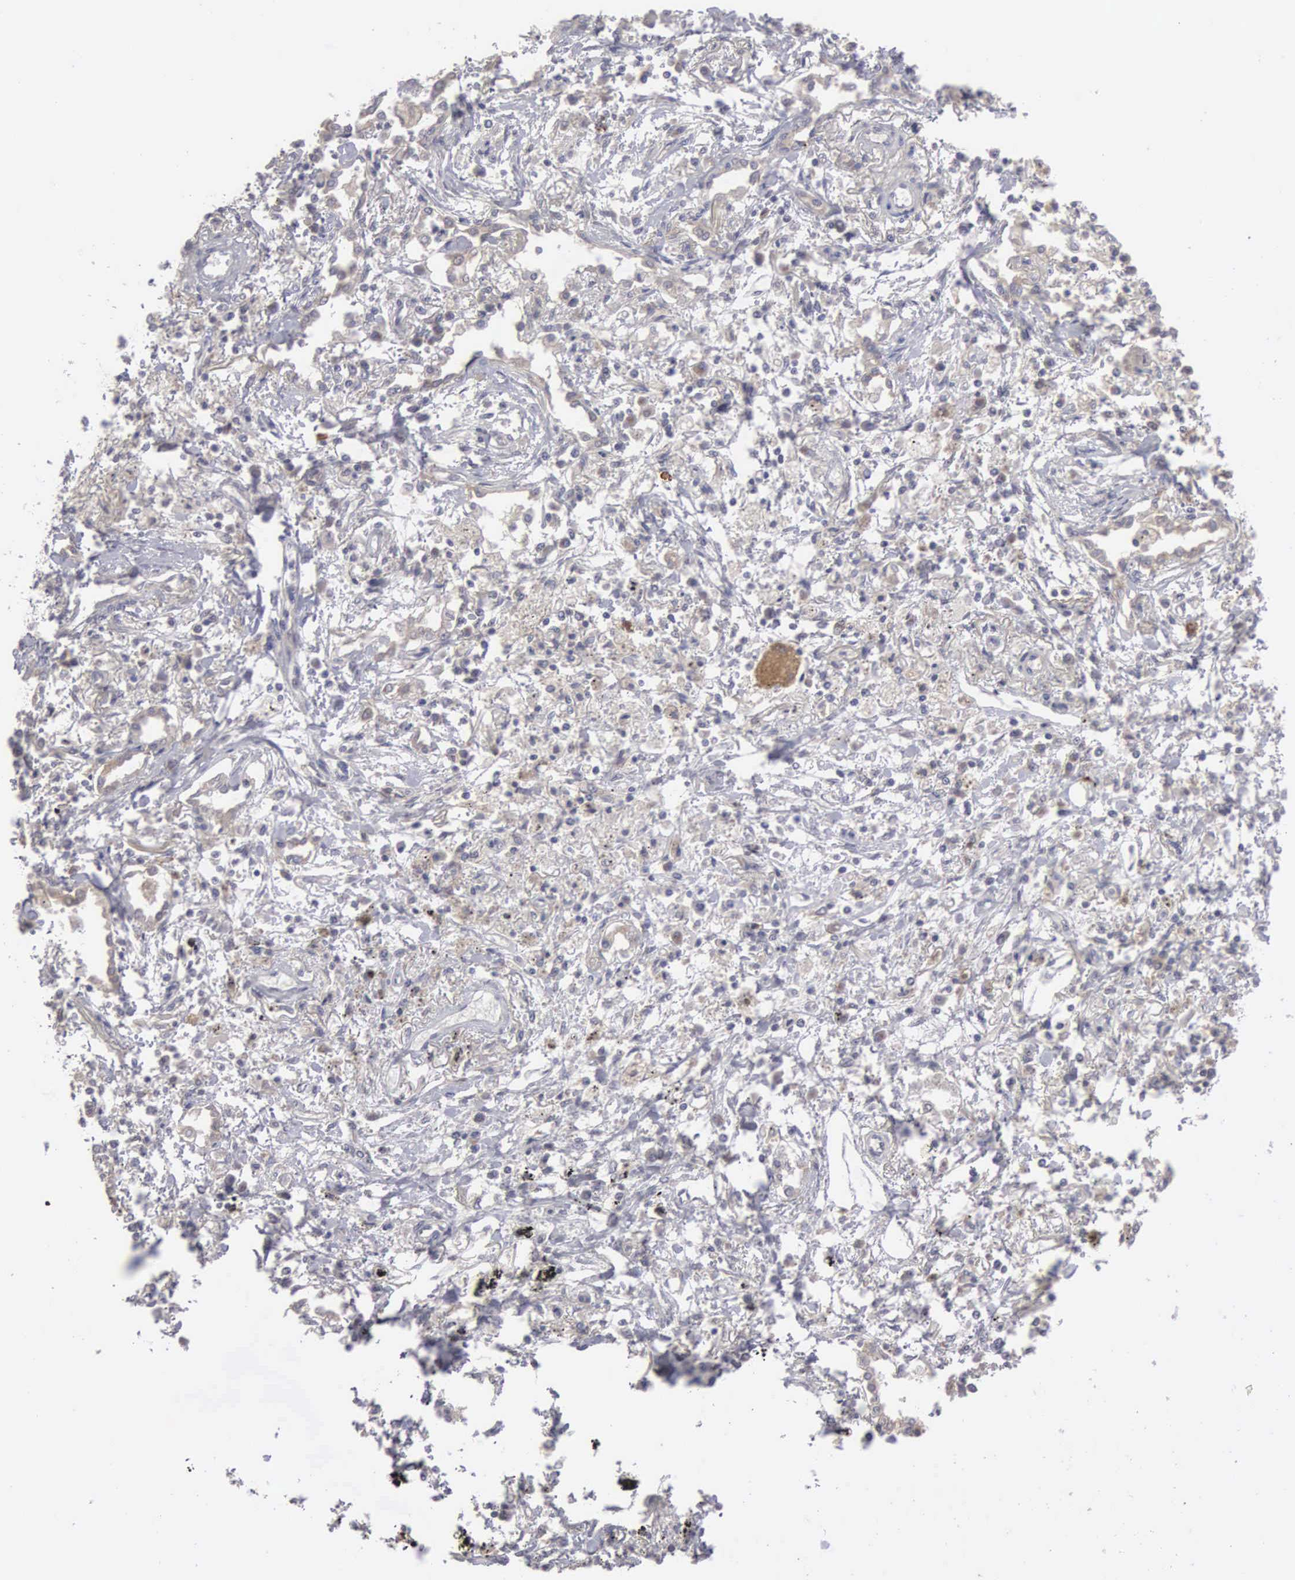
{"staining": {"intensity": "negative", "quantity": "none", "location": "none"}, "tissue": "lung cancer", "cell_type": "Tumor cells", "image_type": "cancer", "snomed": [{"axis": "morphology", "description": "Adenocarcinoma, NOS"}, {"axis": "topography", "description": "Lung"}], "caption": "DAB (3,3'-diaminobenzidine) immunohistochemical staining of human lung adenocarcinoma shows no significant staining in tumor cells.", "gene": "AMN", "patient": {"sex": "male", "age": 60}}